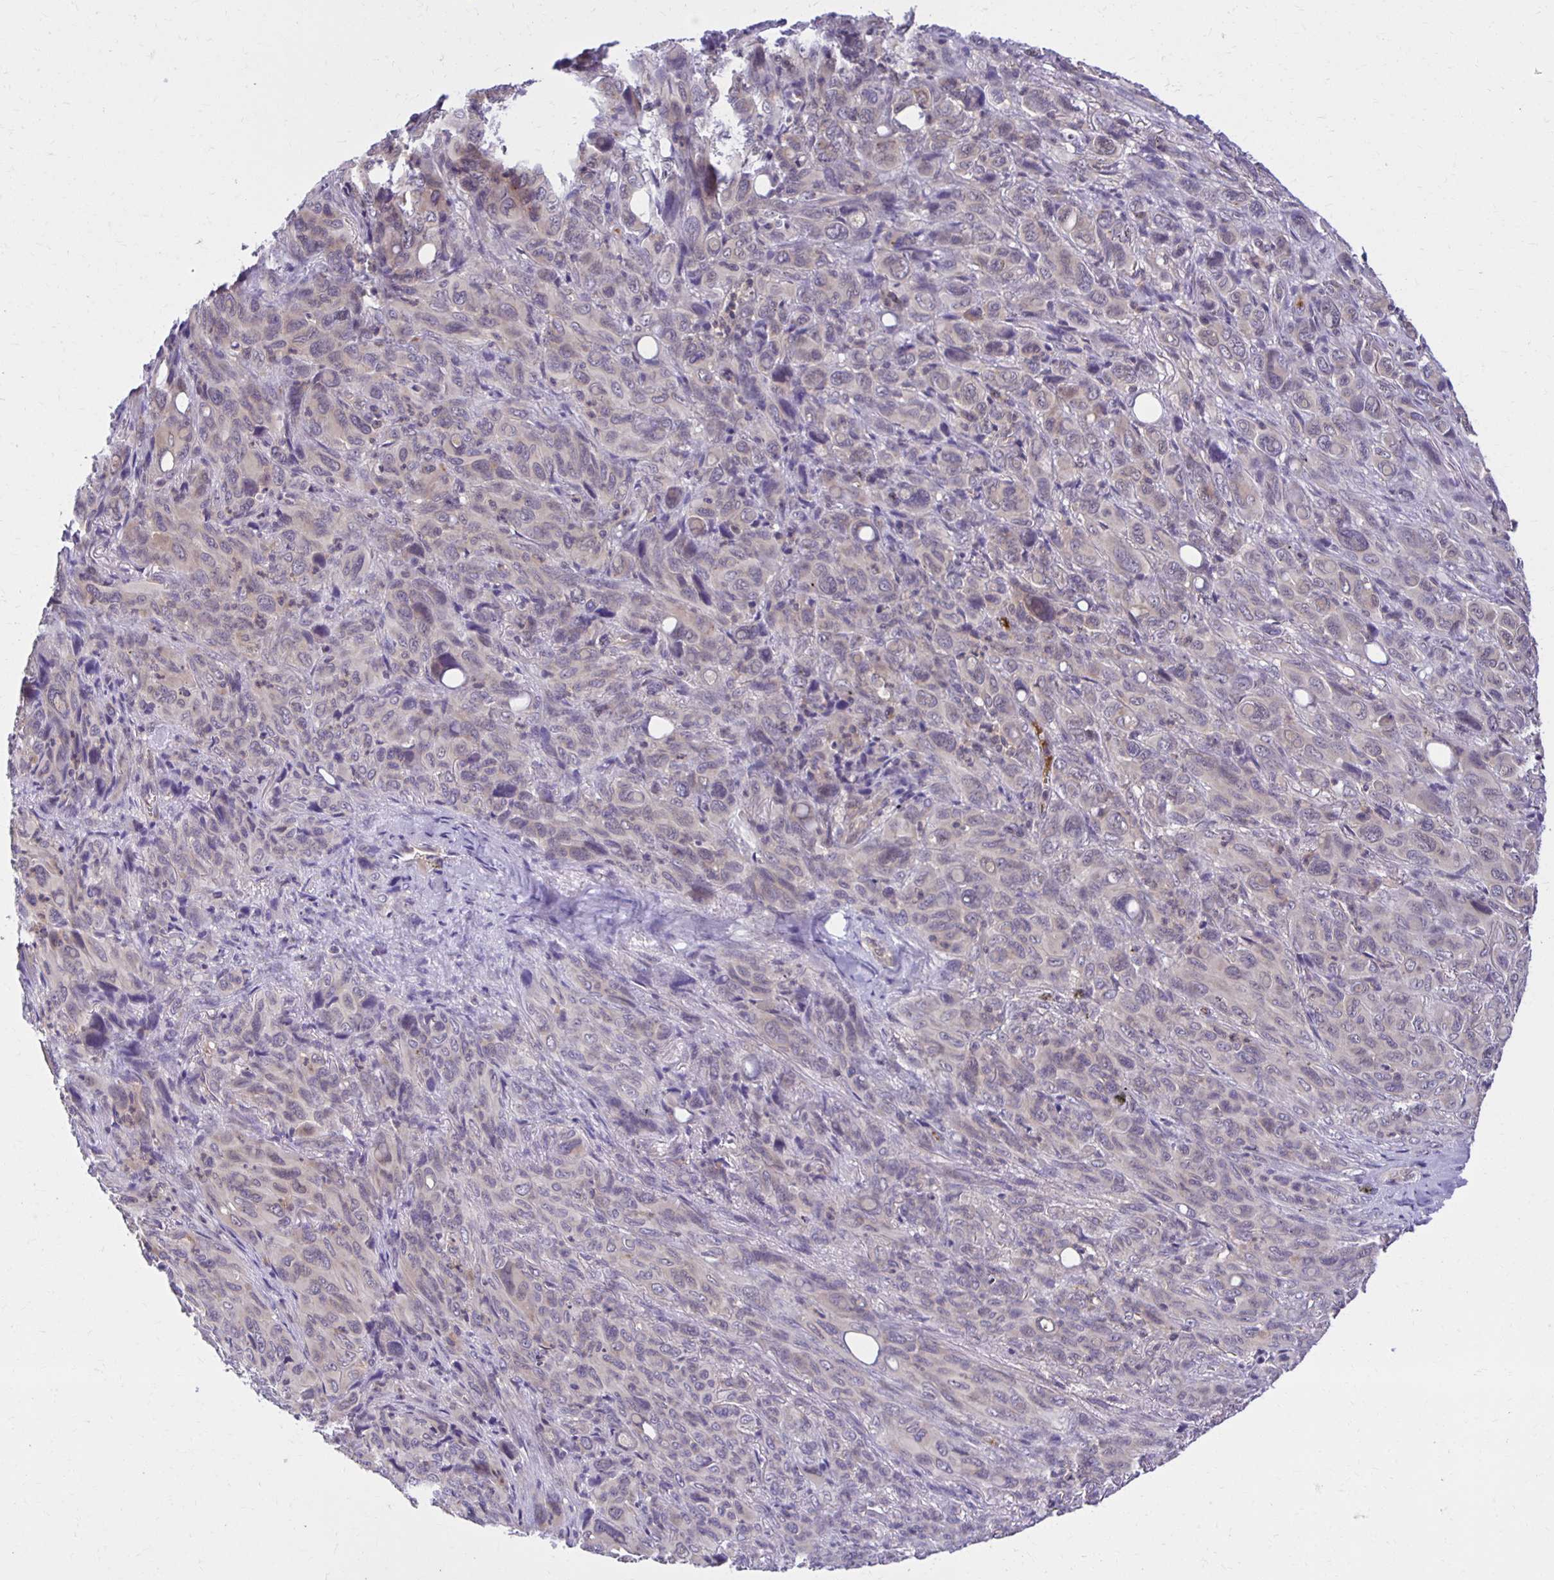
{"staining": {"intensity": "weak", "quantity": "<25%", "location": "cytoplasmic/membranous"}, "tissue": "melanoma", "cell_type": "Tumor cells", "image_type": "cancer", "snomed": [{"axis": "morphology", "description": "Malignant melanoma, Metastatic site"}, {"axis": "topography", "description": "Lung"}], "caption": "The immunohistochemistry micrograph has no significant positivity in tumor cells of melanoma tissue.", "gene": "MIEN1", "patient": {"sex": "male", "age": 48}}